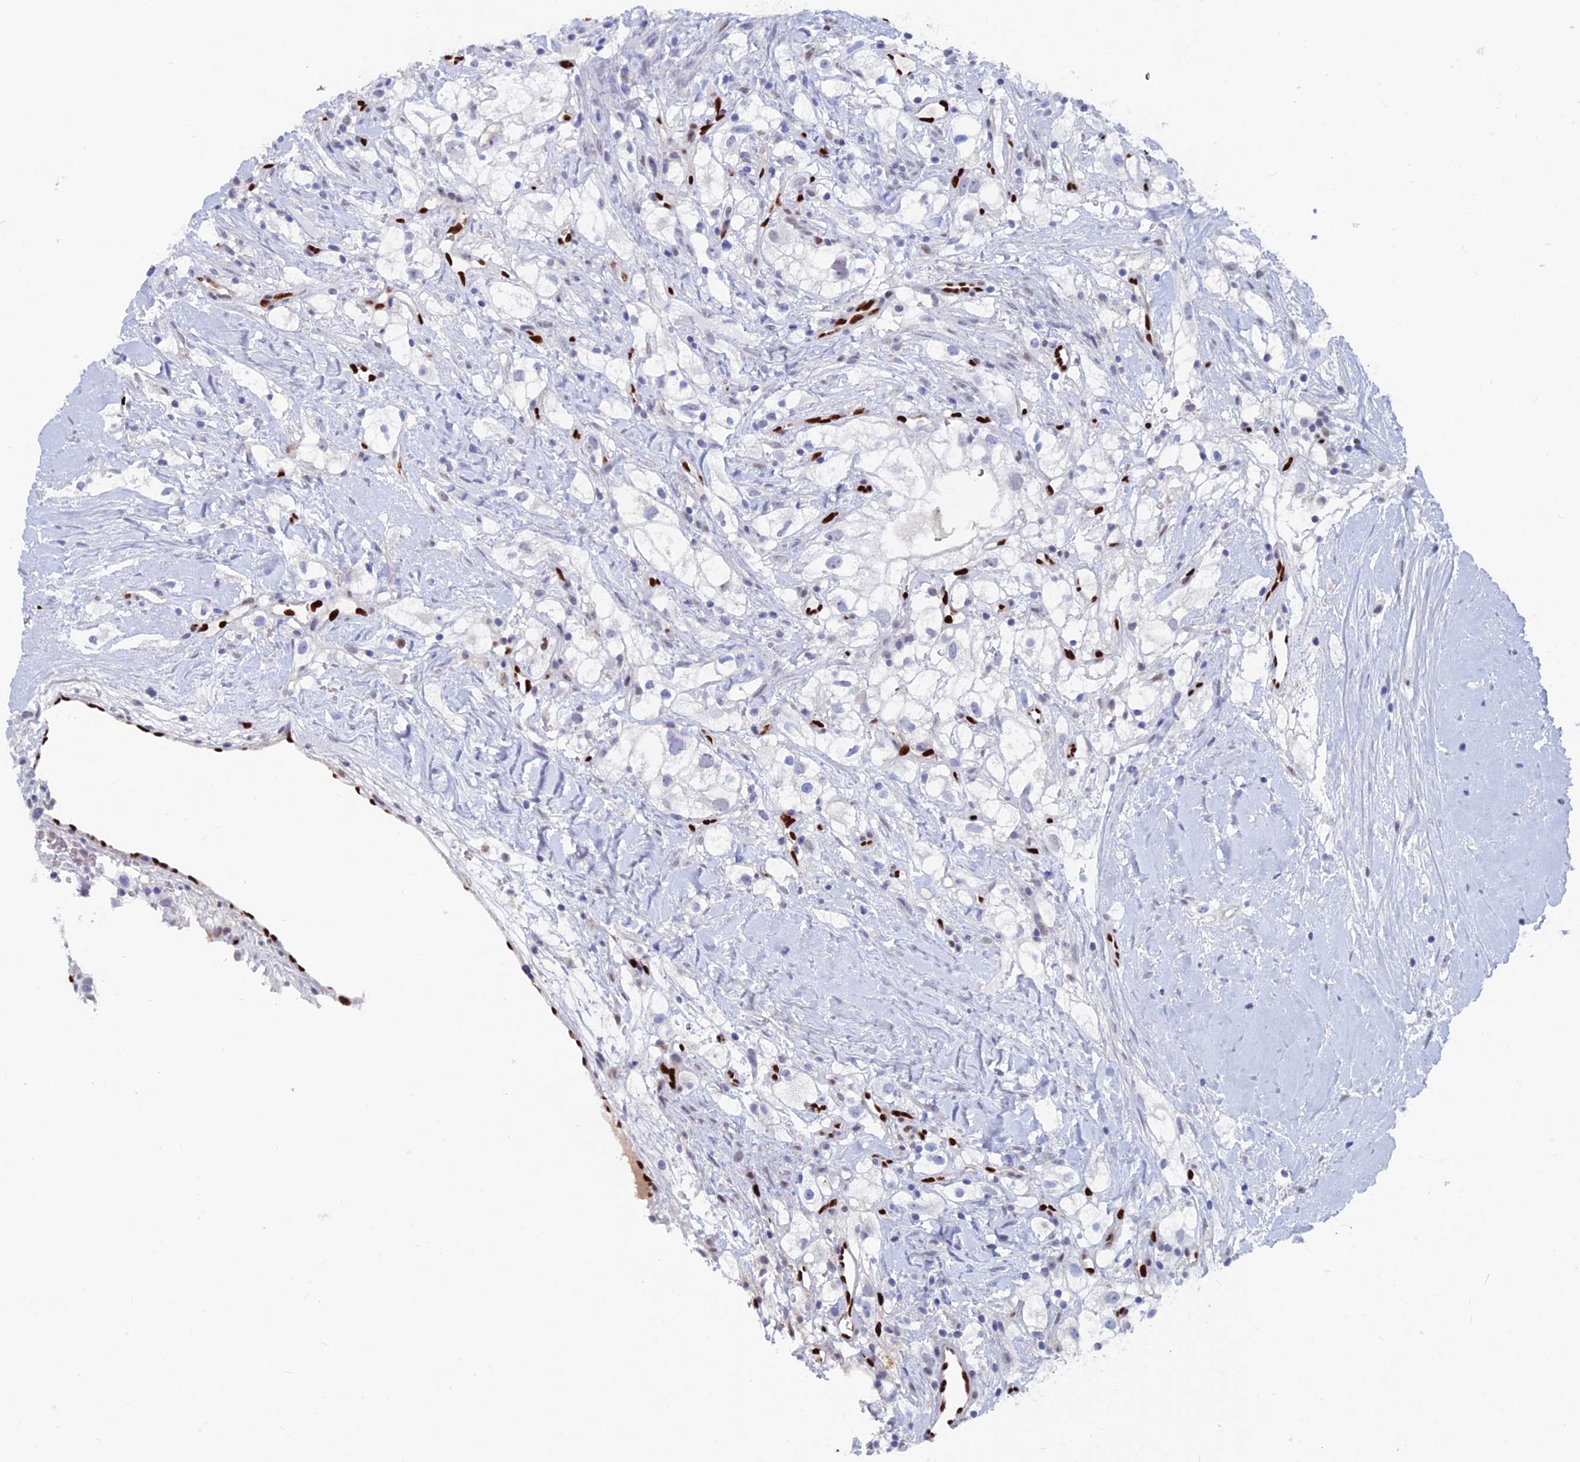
{"staining": {"intensity": "negative", "quantity": "none", "location": "none"}, "tissue": "renal cancer", "cell_type": "Tumor cells", "image_type": "cancer", "snomed": [{"axis": "morphology", "description": "Adenocarcinoma, NOS"}, {"axis": "topography", "description": "Kidney"}], "caption": "DAB immunohistochemical staining of renal adenocarcinoma exhibits no significant staining in tumor cells.", "gene": "NOL4L", "patient": {"sex": "male", "age": 59}}